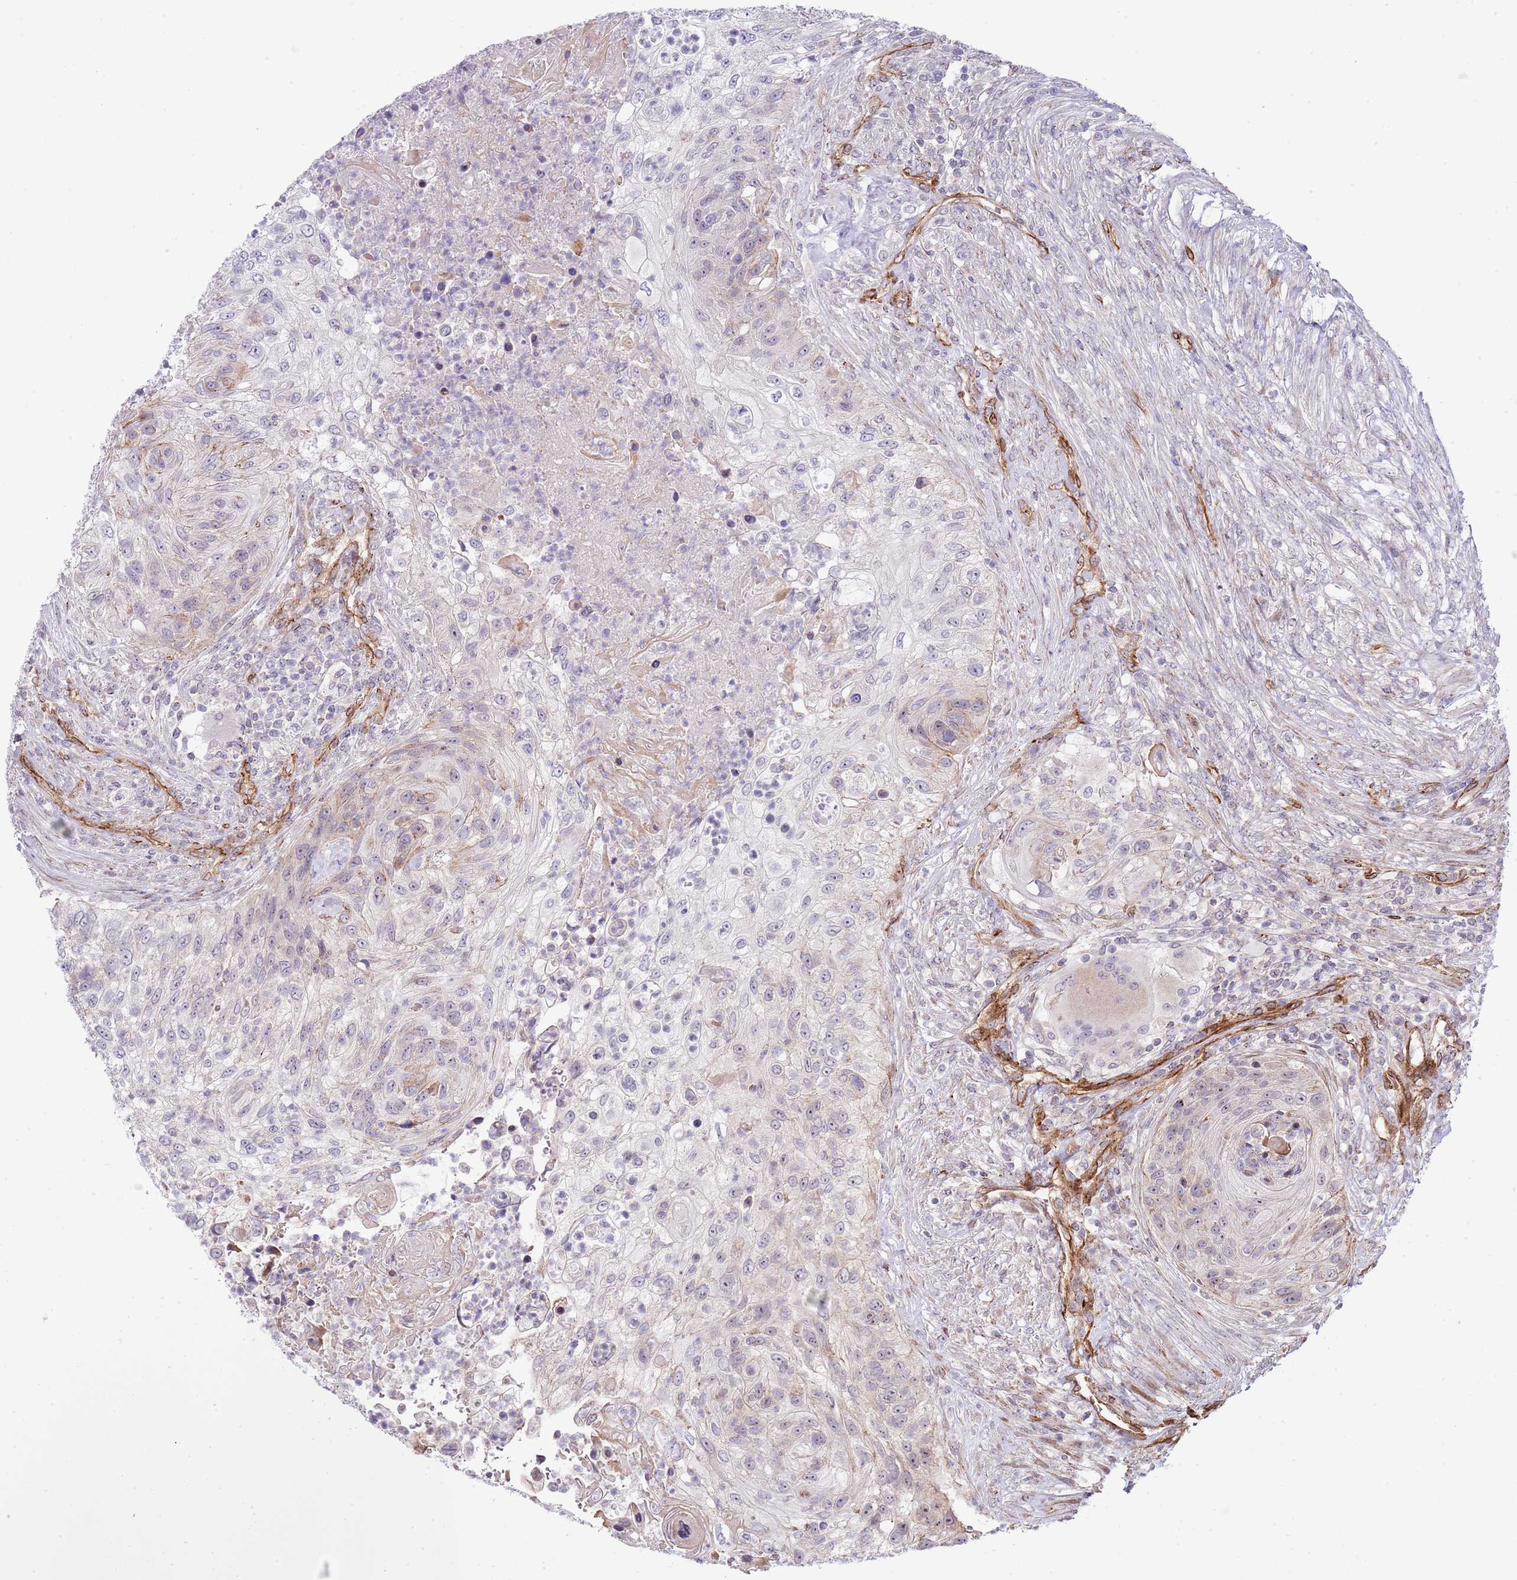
{"staining": {"intensity": "negative", "quantity": "none", "location": "none"}, "tissue": "urothelial cancer", "cell_type": "Tumor cells", "image_type": "cancer", "snomed": [{"axis": "morphology", "description": "Urothelial carcinoma, High grade"}, {"axis": "topography", "description": "Urinary bladder"}], "caption": "A micrograph of human urothelial cancer is negative for staining in tumor cells.", "gene": "NEK3", "patient": {"sex": "female", "age": 60}}